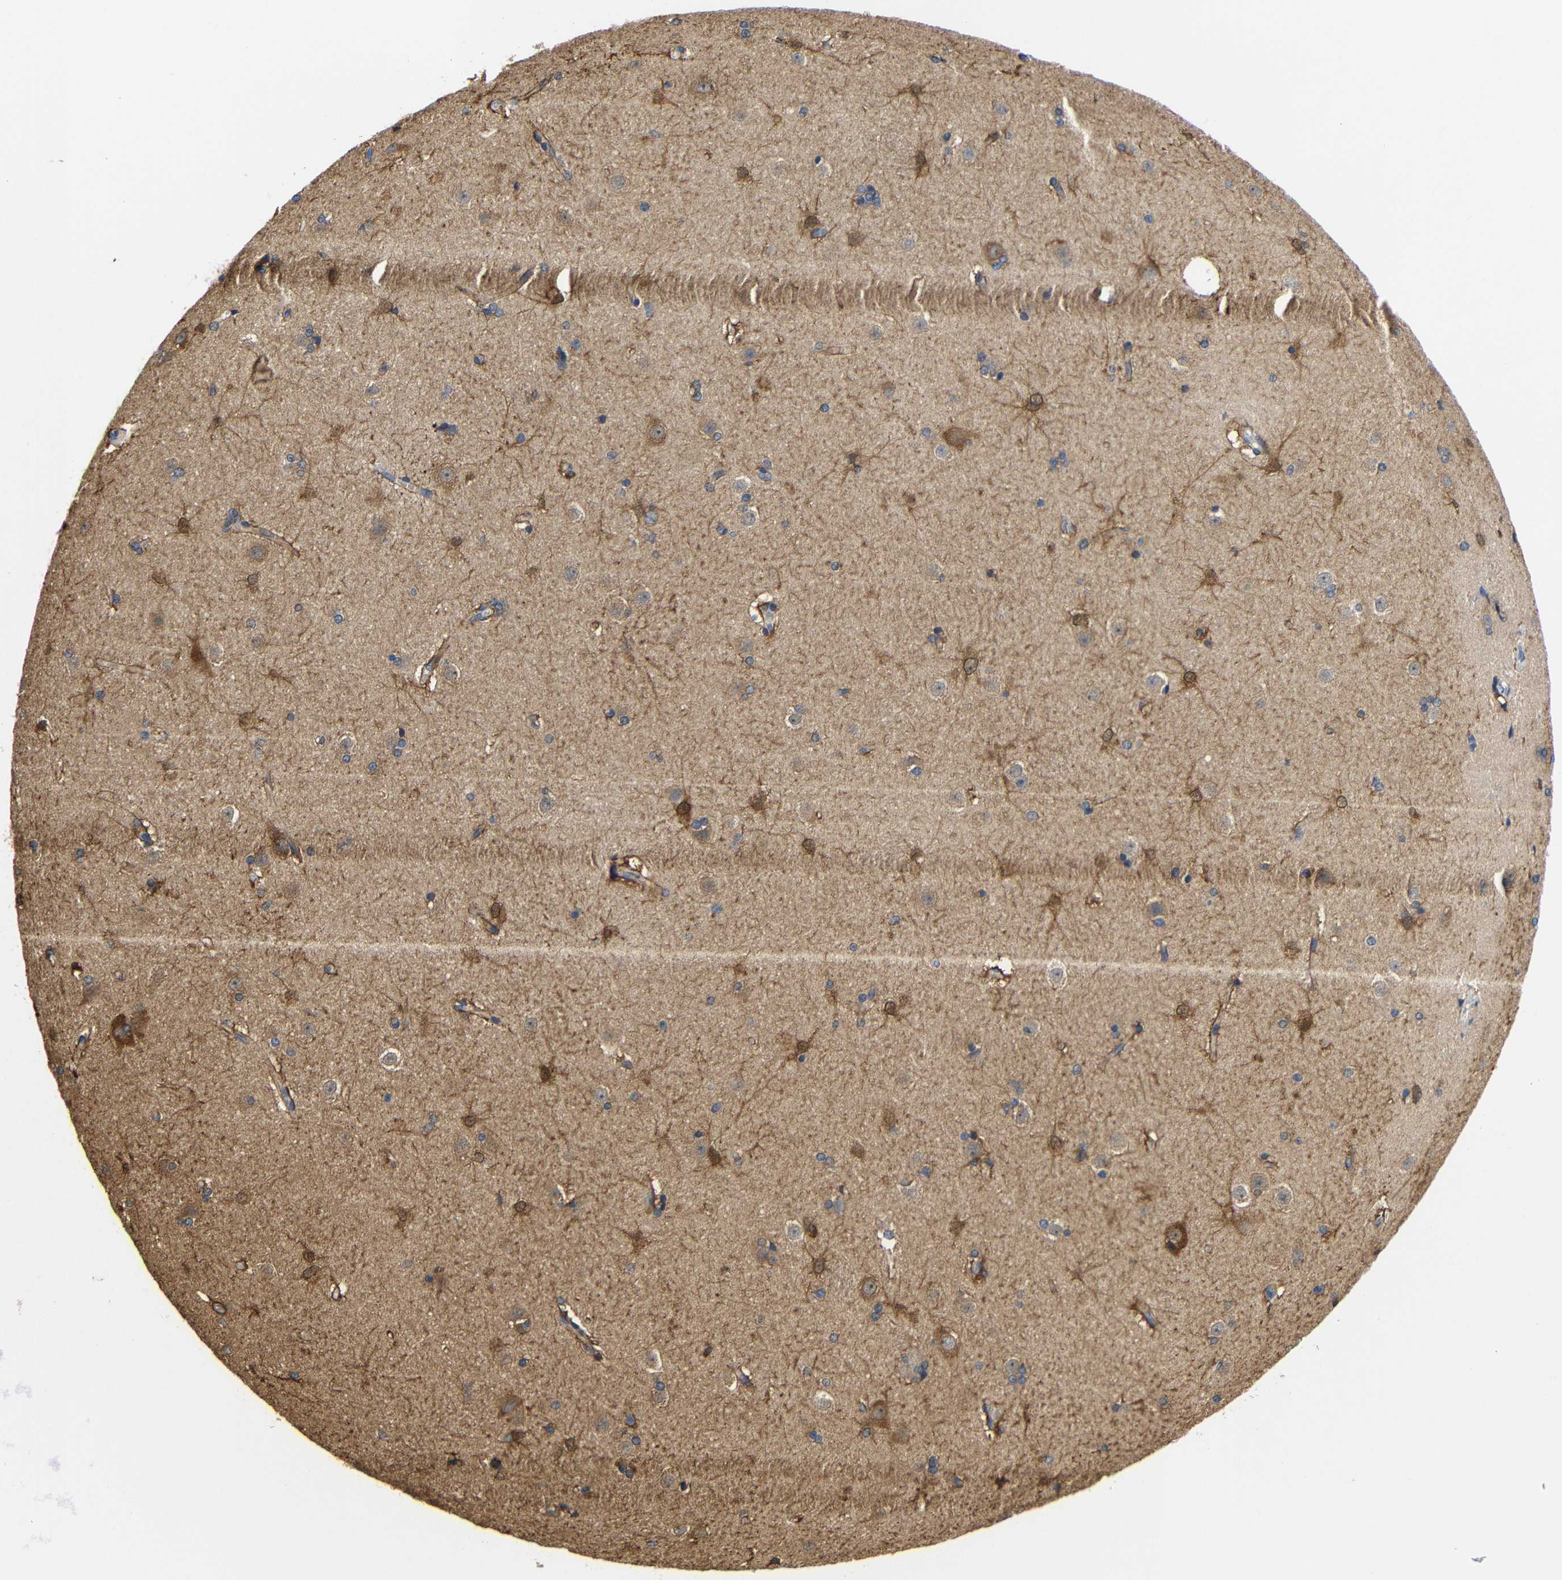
{"staining": {"intensity": "moderate", "quantity": "25%-75%", "location": "cytoplasmic/membranous"}, "tissue": "caudate", "cell_type": "Glial cells", "image_type": "normal", "snomed": [{"axis": "morphology", "description": "Normal tissue, NOS"}, {"axis": "topography", "description": "Lateral ventricle wall"}], "caption": "Immunohistochemical staining of benign caudate shows medium levels of moderate cytoplasmic/membranous staining in about 25%-75% of glial cells.", "gene": "LRRCC1", "patient": {"sex": "female", "age": 19}}